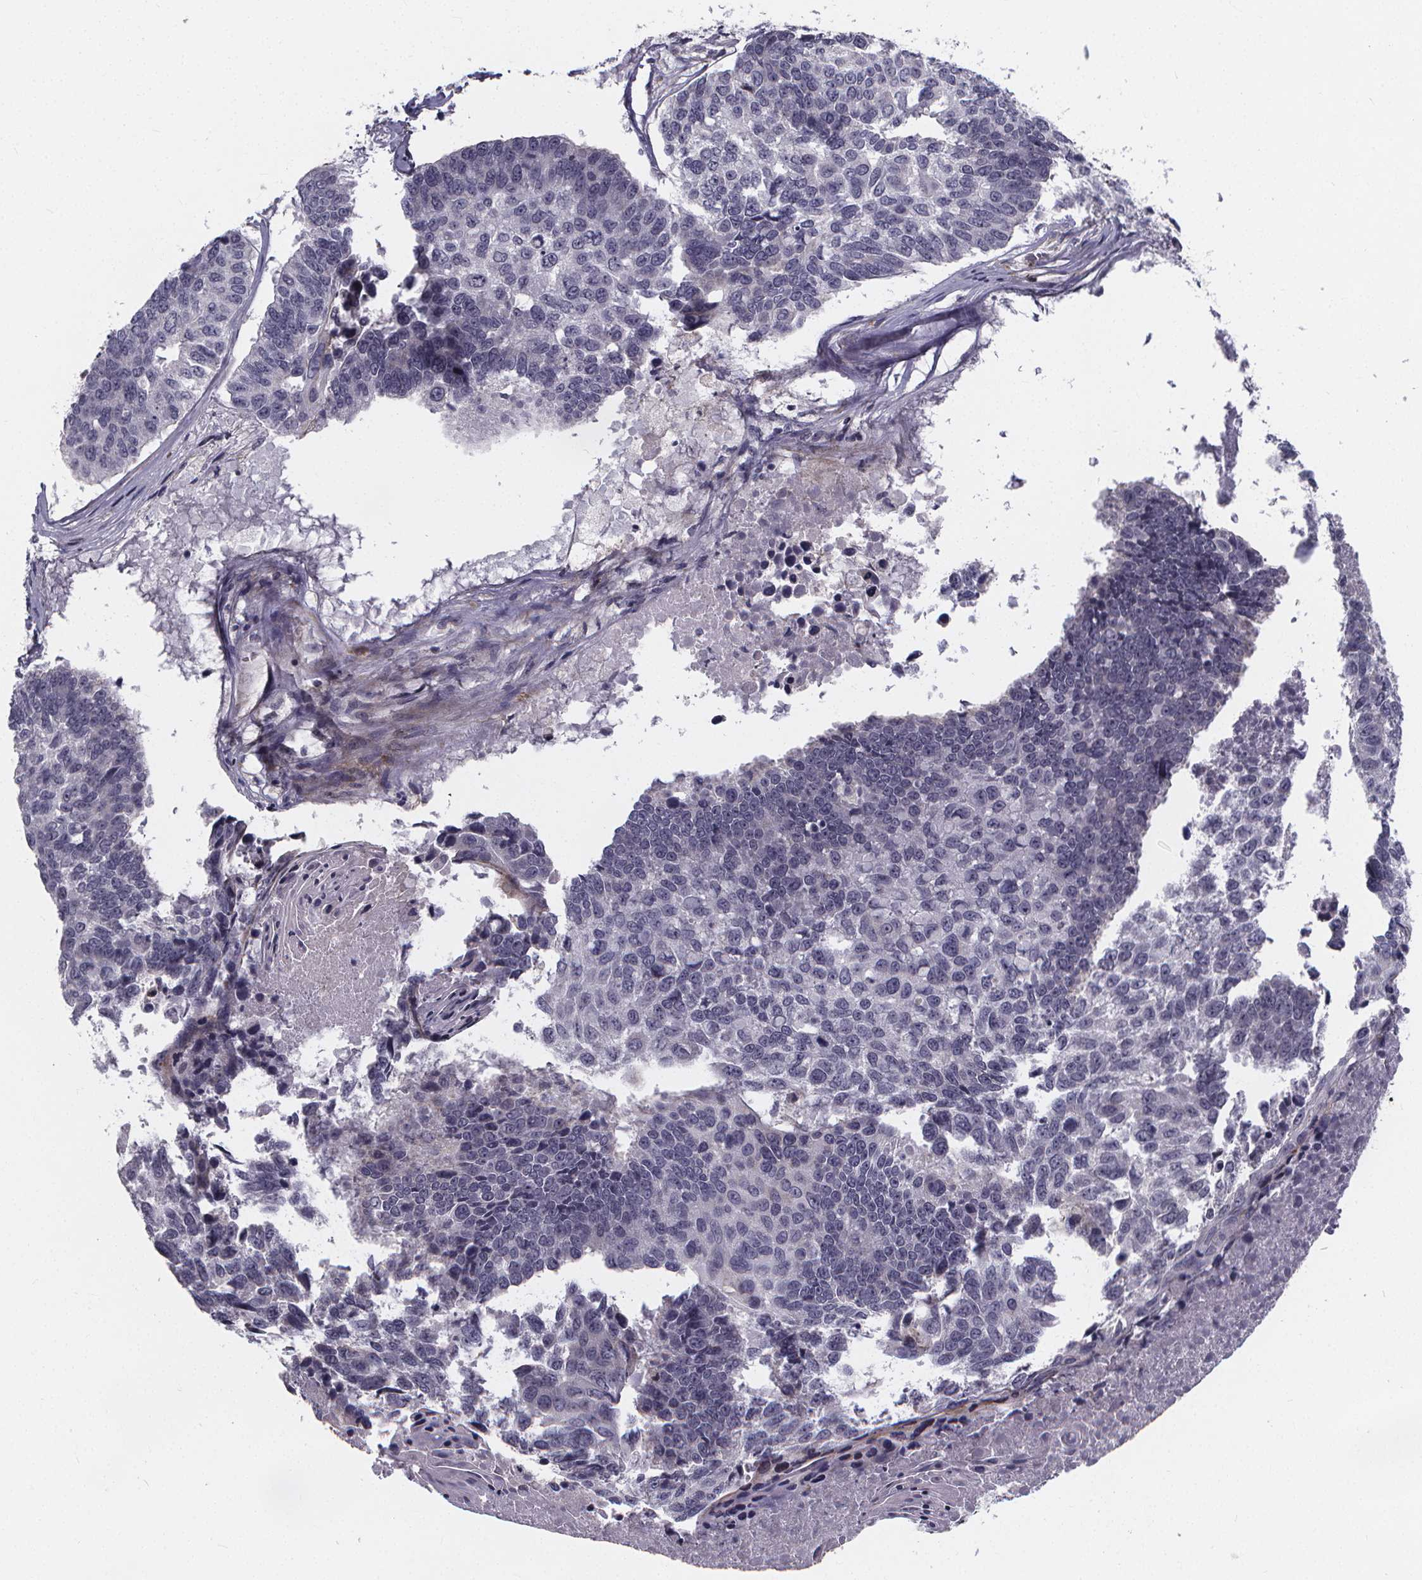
{"staining": {"intensity": "negative", "quantity": "none", "location": "none"}, "tissue": "lung cancer", "cell_type": "Tumor cells", "image_type": "cancer", "snomed": [{"axis": "morphology", "description": "Squamous cell carcinoma, NOS"}, {"axis": "topography", "description": "Lung"}], "caption": "Immunohistochemistry of human lung squamous cell carcinoma demonstrates no expression in tumor cells. (DAB (3,3'-diaminobenzidine) IHC, high magnification).", "gene": "FBXW2", "patient": {"sex": "male", "age": 73}}